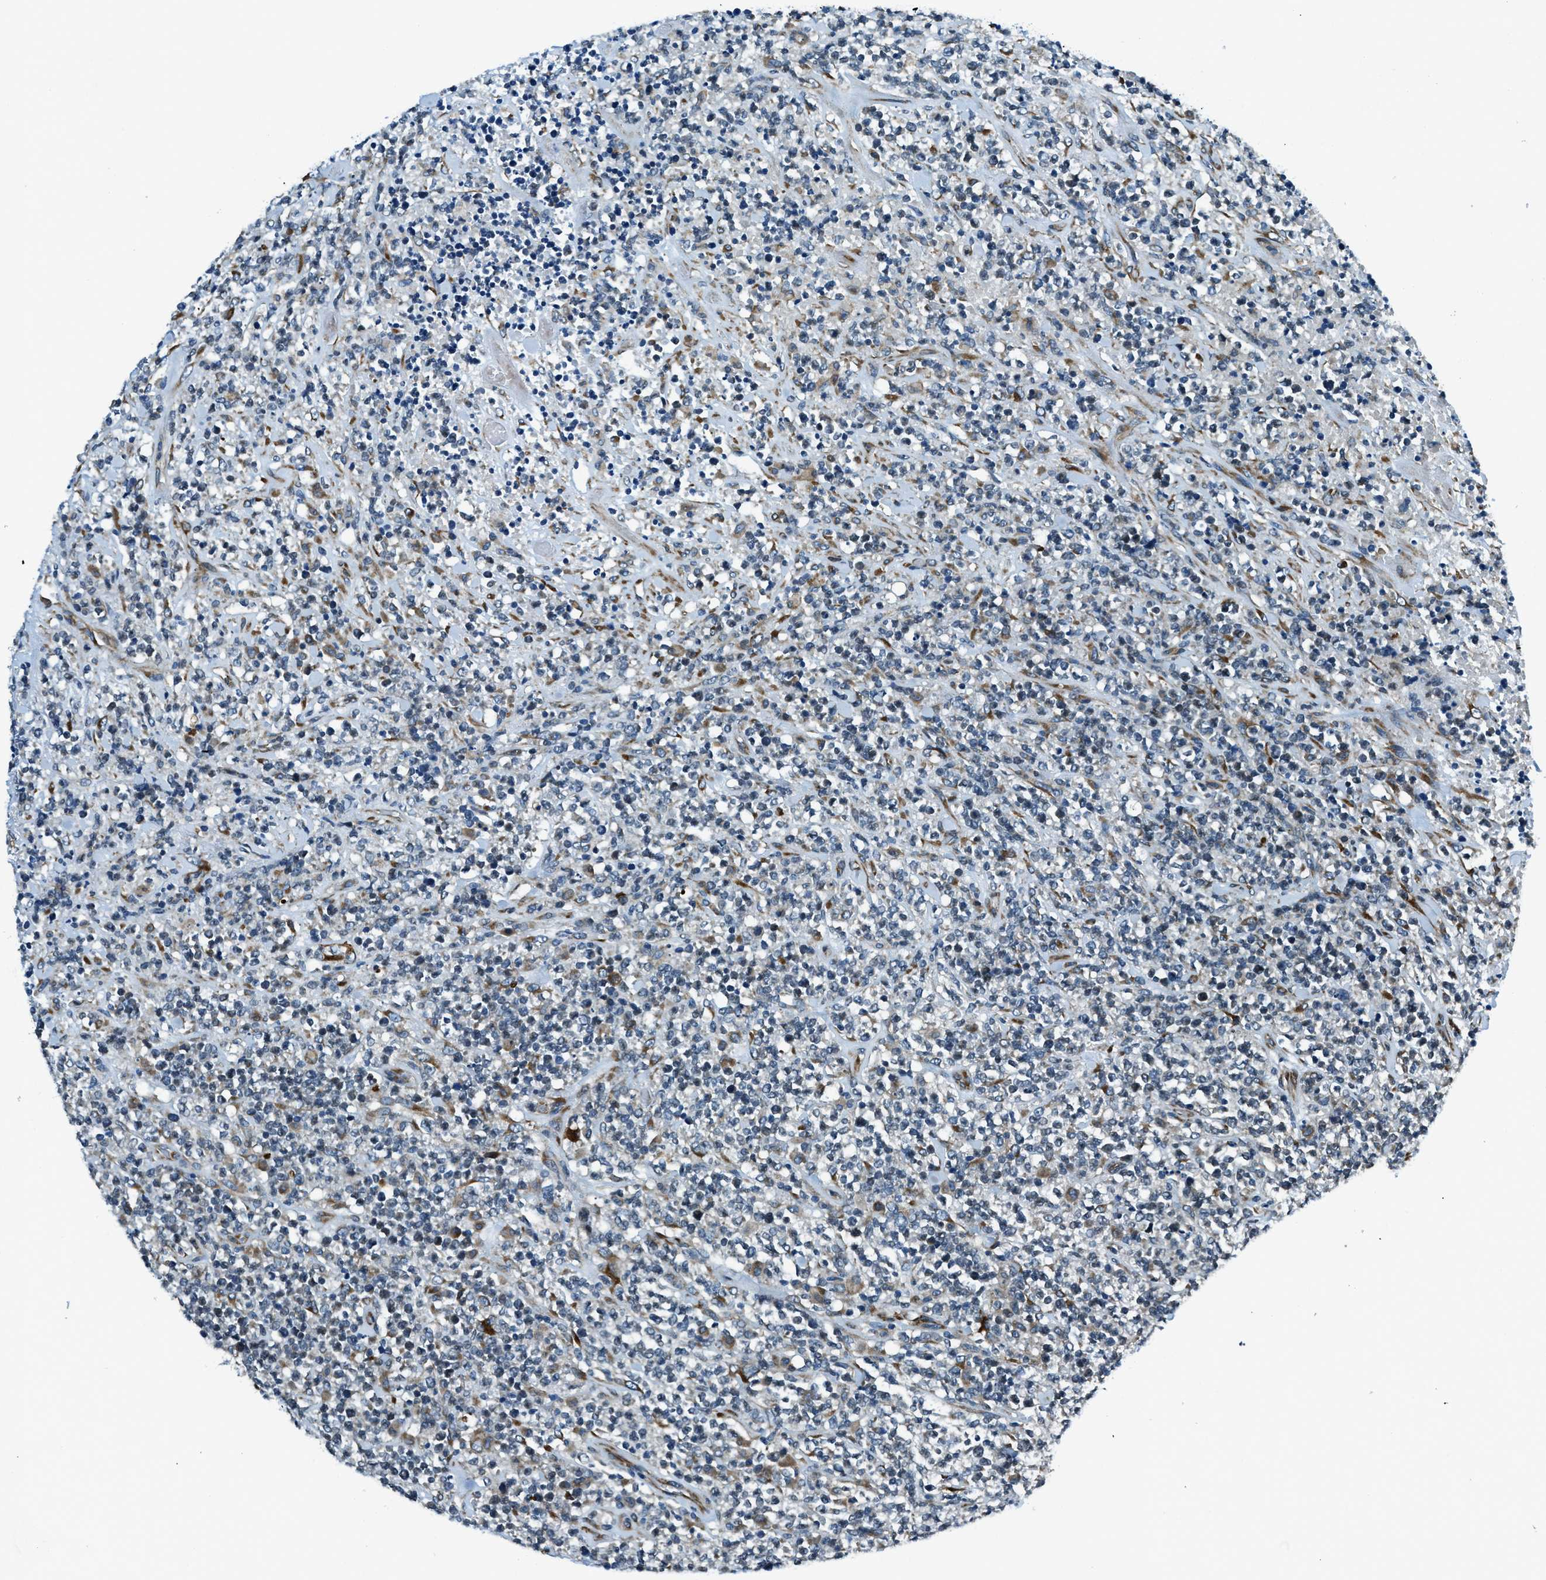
{"staining": {"intensity": "moderate", "quantity": "<25%", "location": "cytoplasmic/membranous"}, "tissue": "lymphoma", "cell_type": "Tumor cells", "image_type": "cancer", "snomed": [{"axis": "morphology", "description": "Malignant lymphoma, non-Hodgkin's type, High grade"}, {"axis": "topography", "description": "Soft tissue"}], "caption": "Immunohistochemical staining of lymphoma exhibits low levels of moderate cytoplasmic/membranous expression in approximately <25% of tumor cells. (Stains: DAB (3,3'-diaminobenzidine) in brown, nuclei in blue, Microscopy: brightfield microscopy at high magnification).", "gene": "GINM1", "patient": {"sex": "male", "age": 18}}